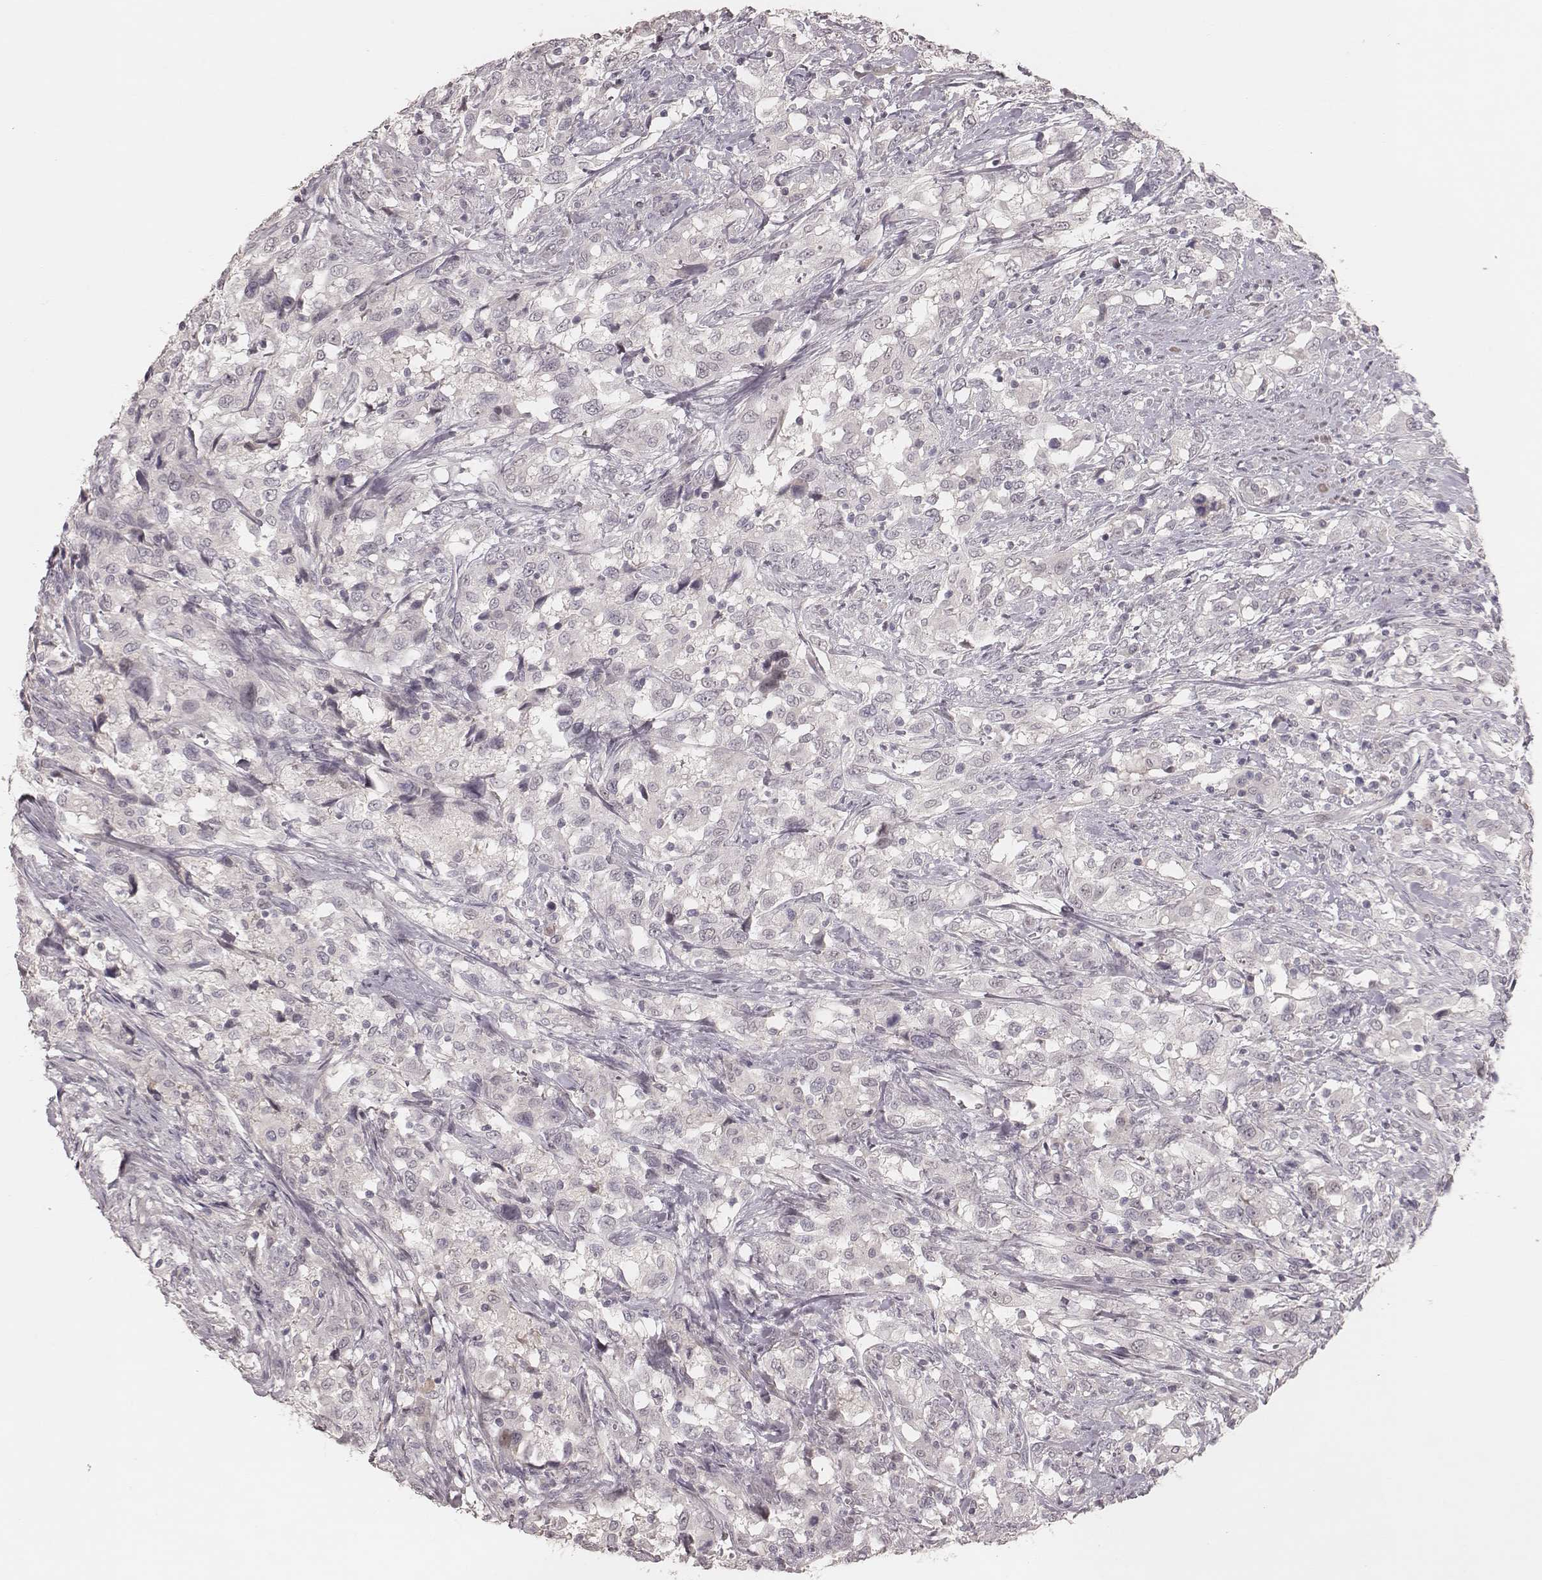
{"staining": {"intensity": "negative", "quantity": "none", "location": "none"}, "tissue": "urothelial cancer", "cell_type": "Tumor cells", "image_type": "cancer", "snomed": [{"axis": "morphology", "description": "Urothelial carcinoma, NOS"}, {"axis": "morphology", "description": "Urothelial carcinoma, High grade"}, {"axis": "topography", "description": "Urinary bladder"}], "caption": "This is an immunohistochemistry micrograph of transitional cell carcinoma. There is no staining in tumor cells.", "gene": "FAM13B", "patient": {"sex": "female", "age": 64}}